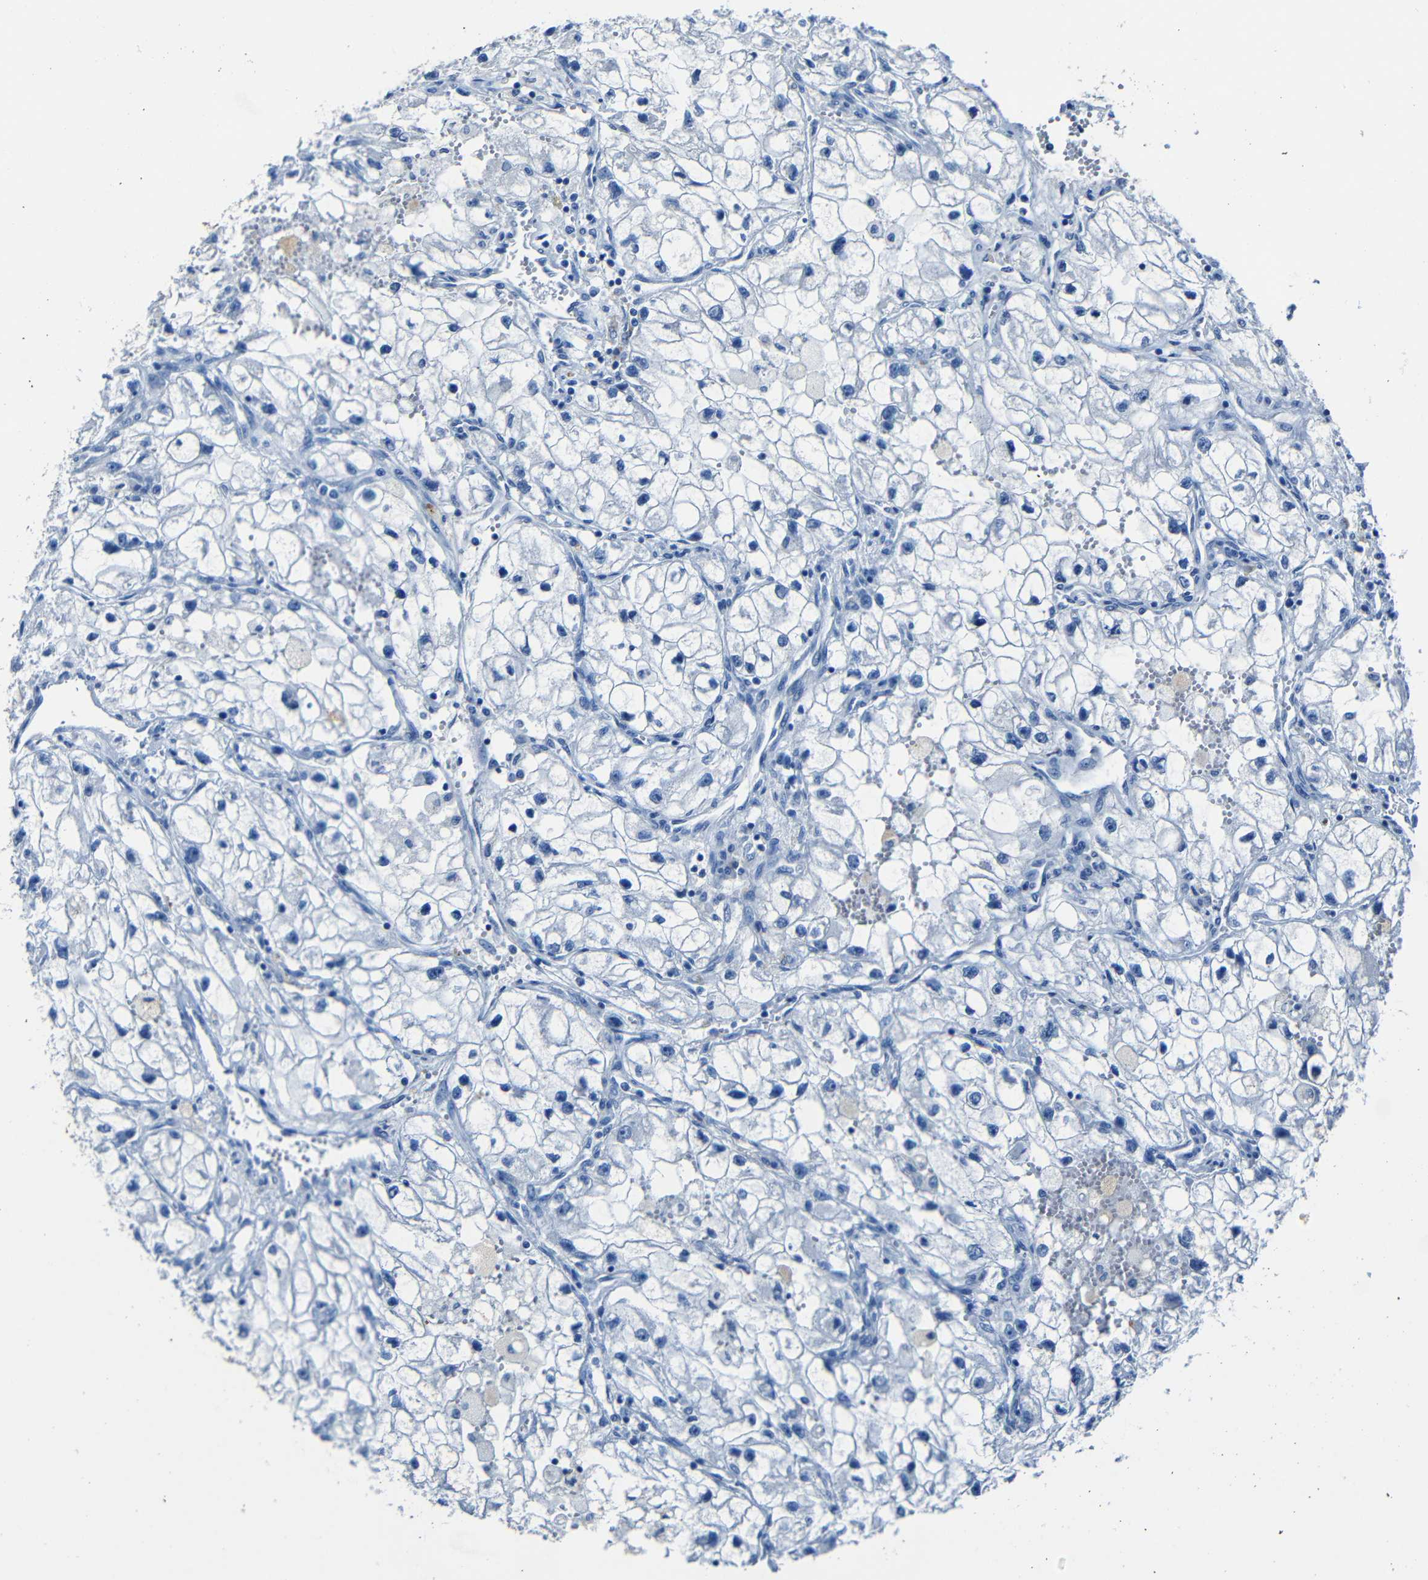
{"staining": {"intensity": "negative", "quantity": "none", "location": "none"}, "tissue": "renal cancer", "cell_type": "Tumor cells", "image_type": "cancer", "snomed": [{"axis": "morphology", "description": "Adenocarcinoma, NOS"}, {"axis": "topography", "description": "Kidney"}], "caption": "There is no significant expression in tumor cells of renal cancer.", "gene": "CLDN11", "patient": {"sex": "female", "age": 70}}